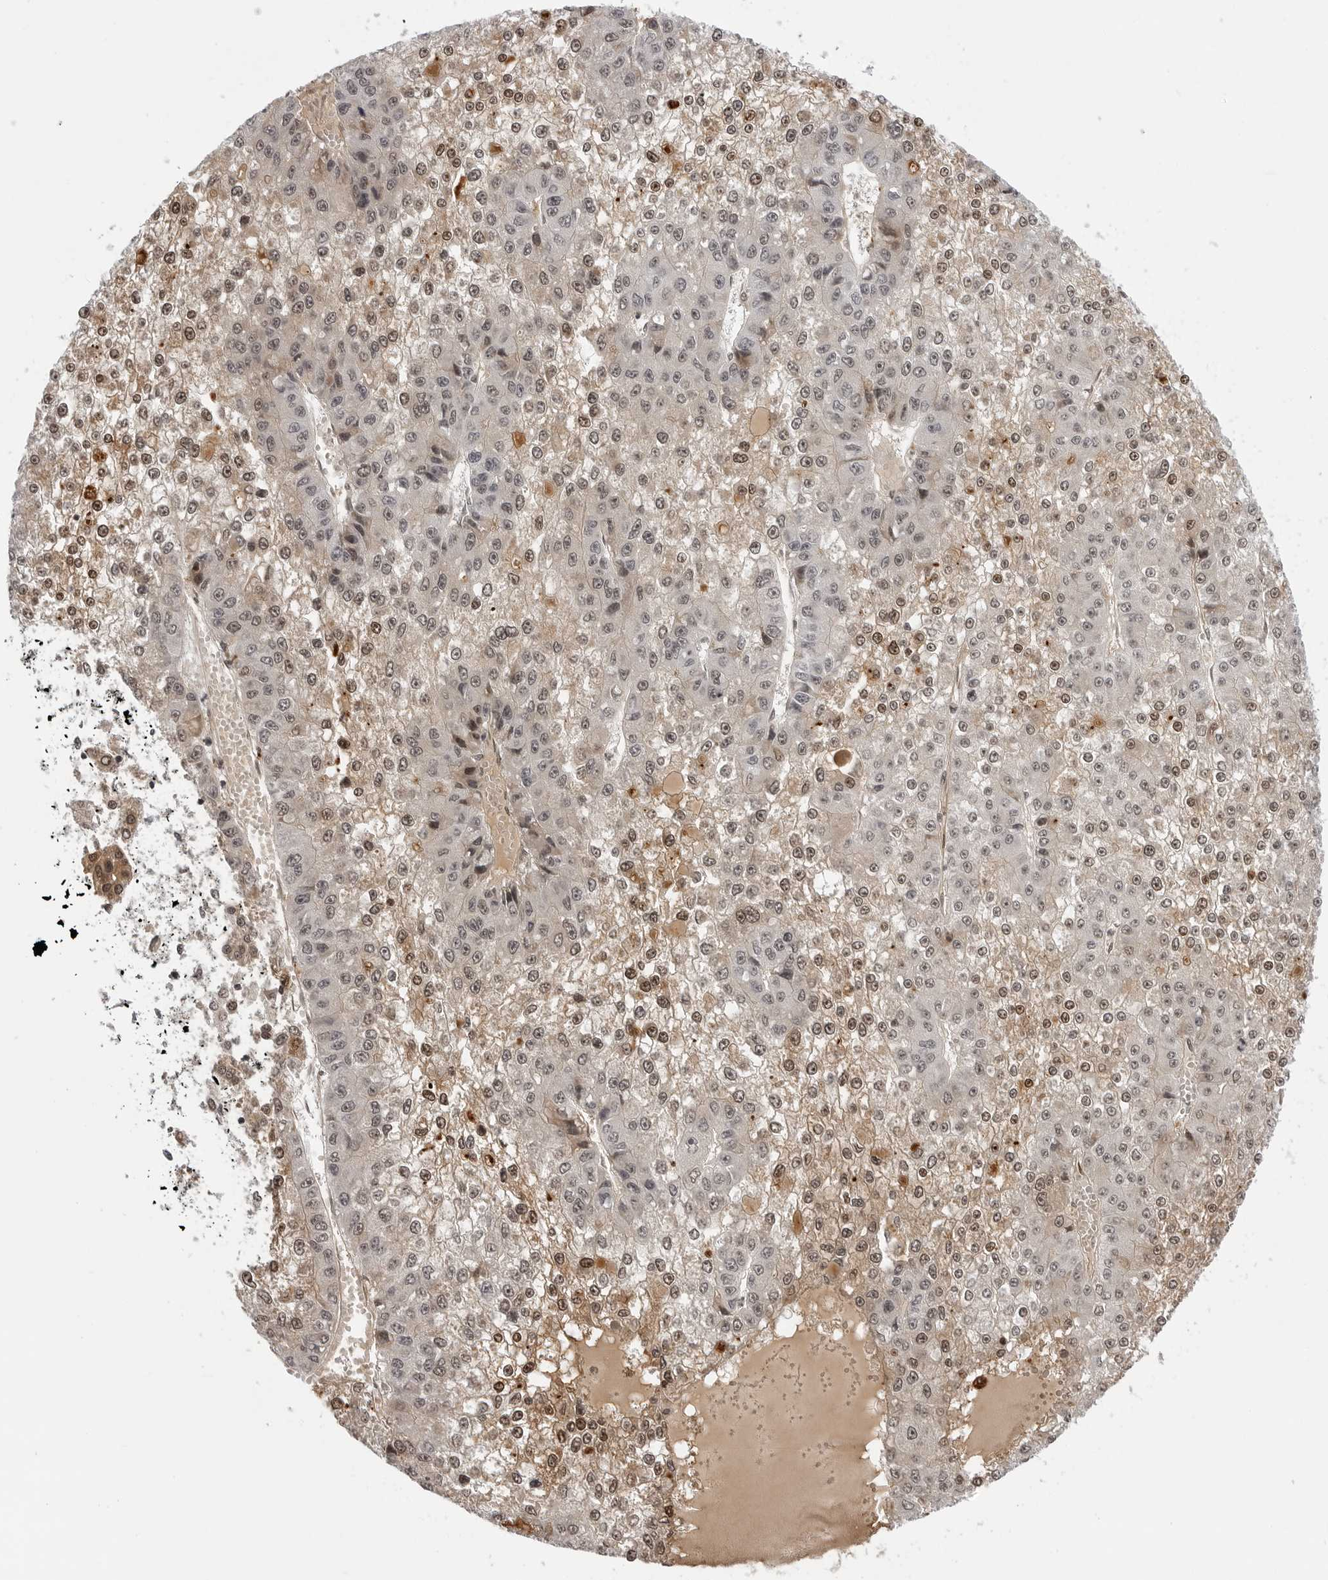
{"staining": {"intensity": "moderate", "quantity": "25%-75%", "location": "nuclear"}, "tissue": "liver cancer", "cell_type": "Tumor cells", "image_type": "cancer", "snomed": [{"axis": "morphology", "description": "Carcinoma, Hepatocellular, NOS"}, {"axis": "topography", "description": "Liver"}], "caption": "Human liver cancer (hepatocellular carcinoma) stained for a protein (brown) reveals moderate nuclear positive staining in about 25%-75% of tumor cells.", "gene": "PHF3", "patient": {"sex": "female", "age": 73}}